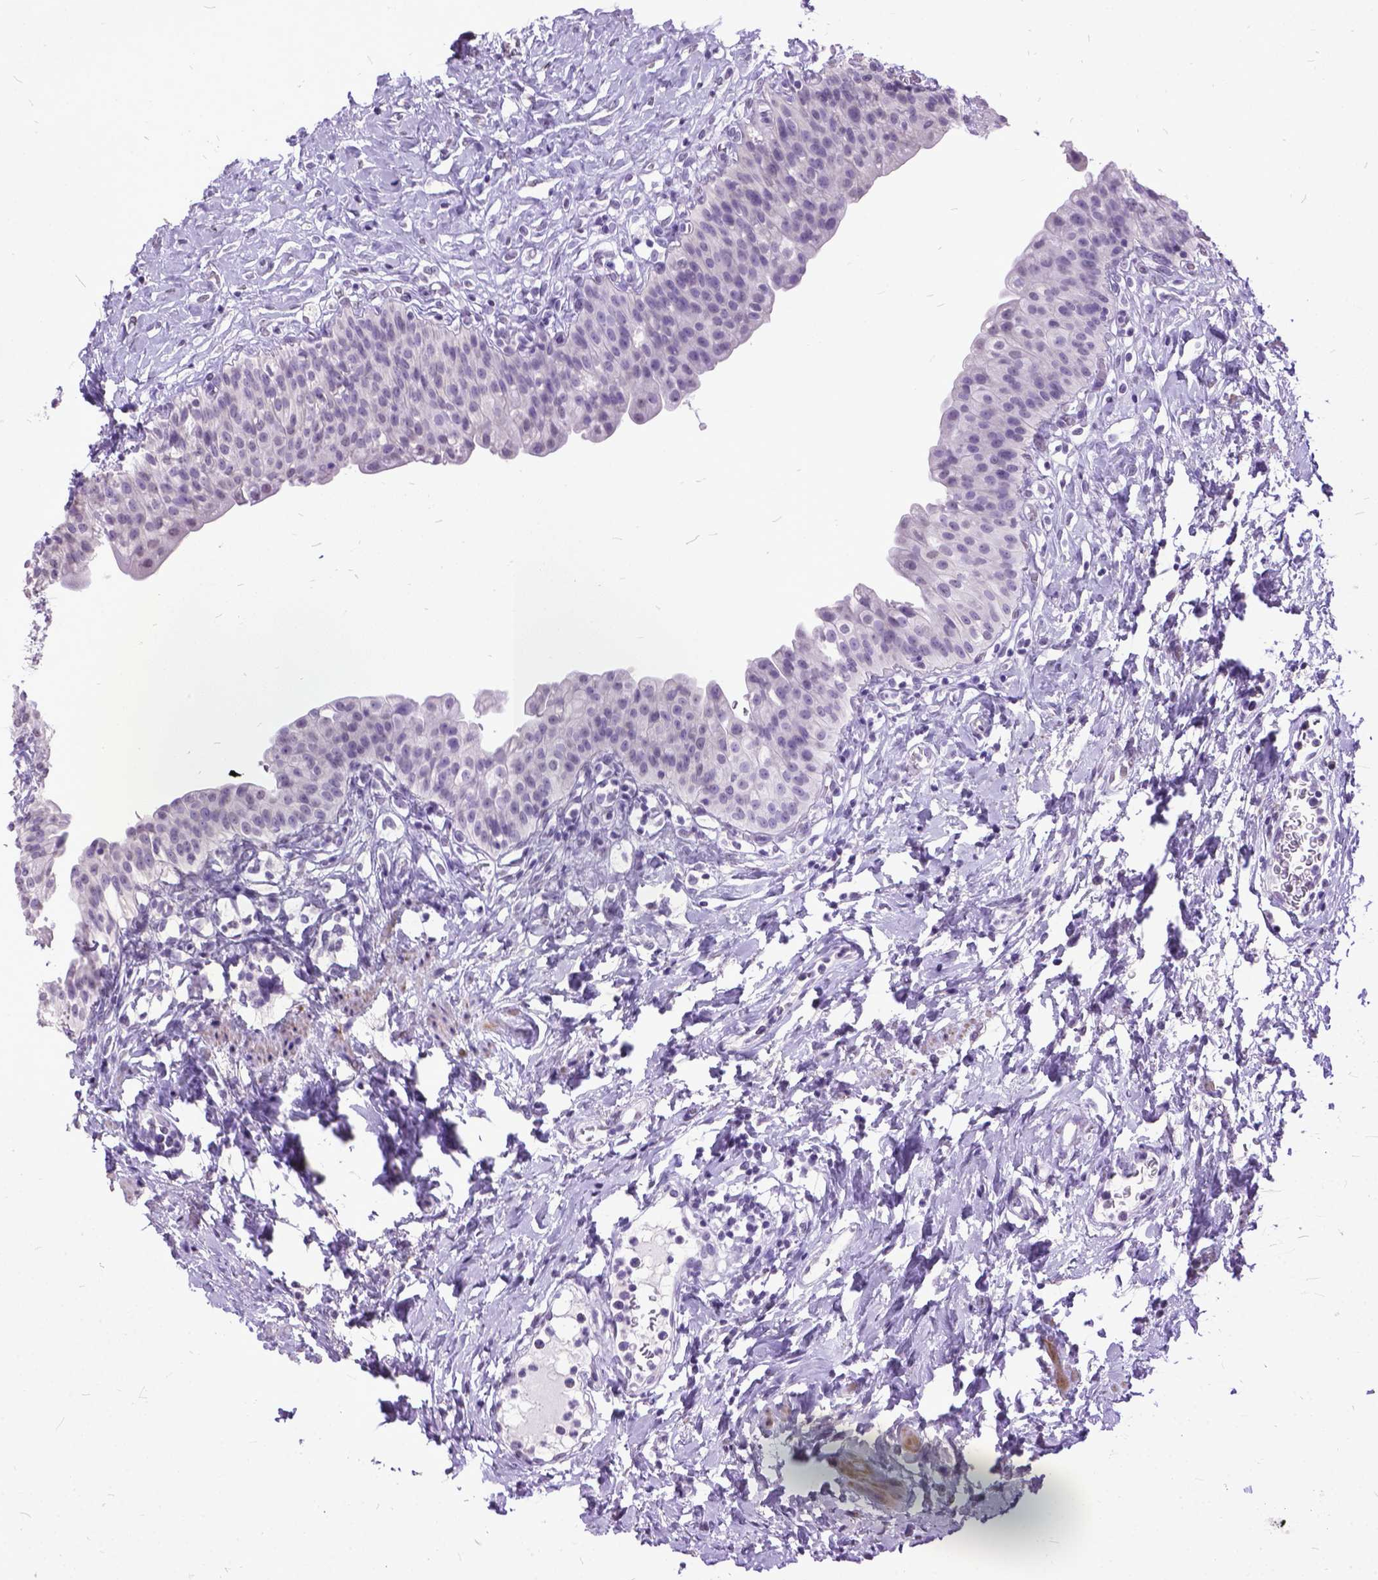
{"staining": {"intensity": "negative", "quantity": "none", "location": "none"}, "tissue": "urinary bladder", "cell_type": "Urothelial cells", "image_type": "normal", "snomed": [{"axis": "morphology", "description": "Normal tissue, NOS"}, {"axis": "topography", "description": "Urinary bladder"}], "caption": "An immunohistochemistry micrograph of benign urinary bladder is shown. There is no staining in urothelial cells of urinary bladder. The staining is performed using DAB brown chromogen with nuclei counter-stained in using hematoxylin.", "gene": "MARCHF10", "patient": {"sex": "male", "age": 76}}